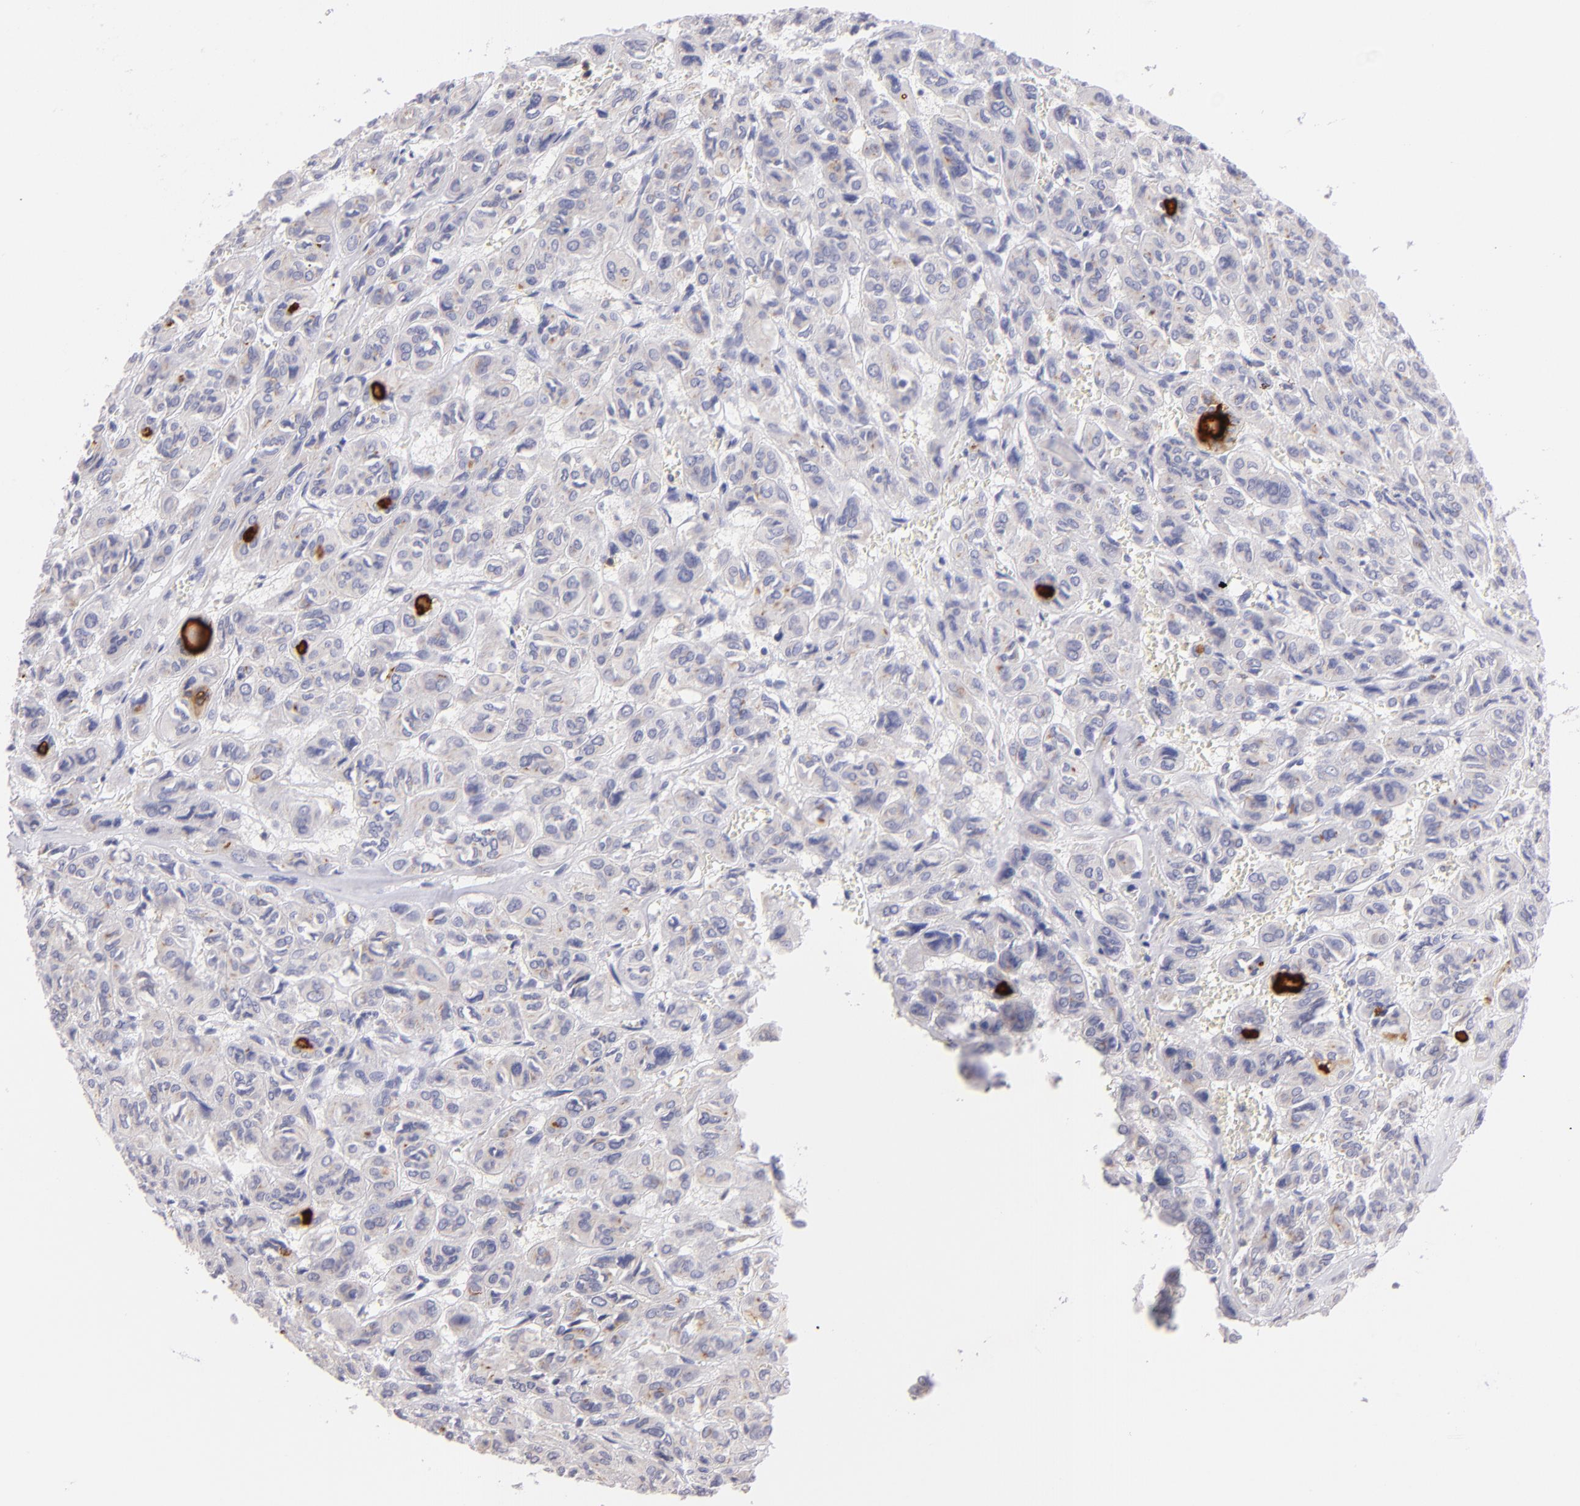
{"staining": {"intensity": "negative", "quantity": "none", "location": "none"}, "tissue": "thyroid cancer", "cell_type": "Tumor cells", "image_type": "cancer", "snomed": [{"axis": "morphology", "description": "Follicular adenoma carcinoma, NOS"}, {"axis": "topography", "description": "Thyroid gland"}], "caption": "There is no significant positivity in tumor cells of thyroid follicular adenoma carcinoma.", "gene": "IL2RA", "patient": {"sex": "female", "age": 71}}